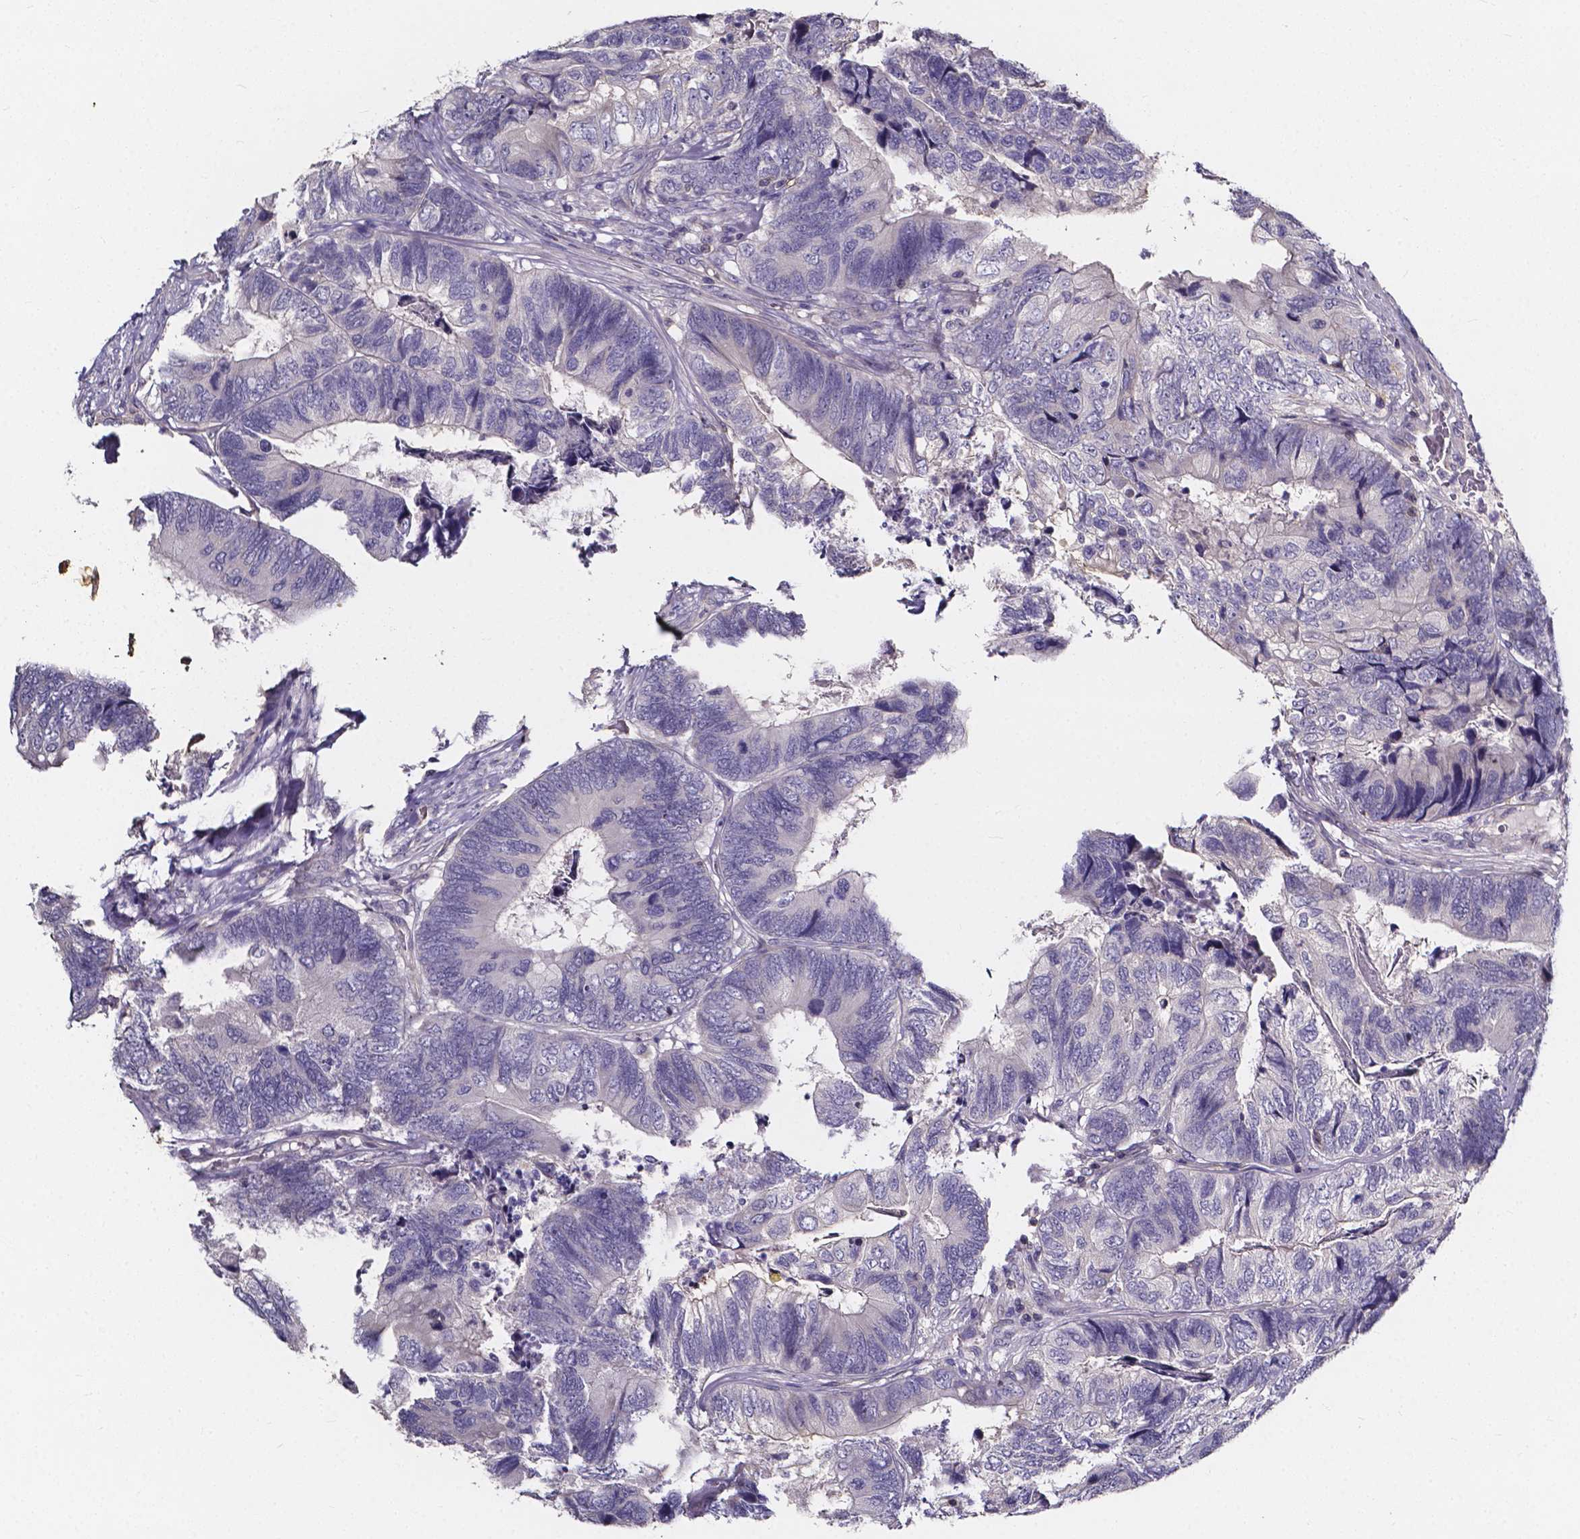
{"staining": {"intensity": "negative", "quantity": "none", "location": "none"}, "tissue": "colorectal cancer", "cell_type": "Tumor cells", "image_type": "cancer", "snomed": [{"axis": "morphology", "description": "Adenocarcinoma, NOS"}, {"axis": "topography", "description": "Colon"}], "caption": "Immunohistochemistry (IHC) micrograph of adenocarcinoma (colorectal) stained for a protein (brown), which shows no positivity in tumor cells.", "gene": "THEMIS", "patient": {"sex": "female", "age": 67}}